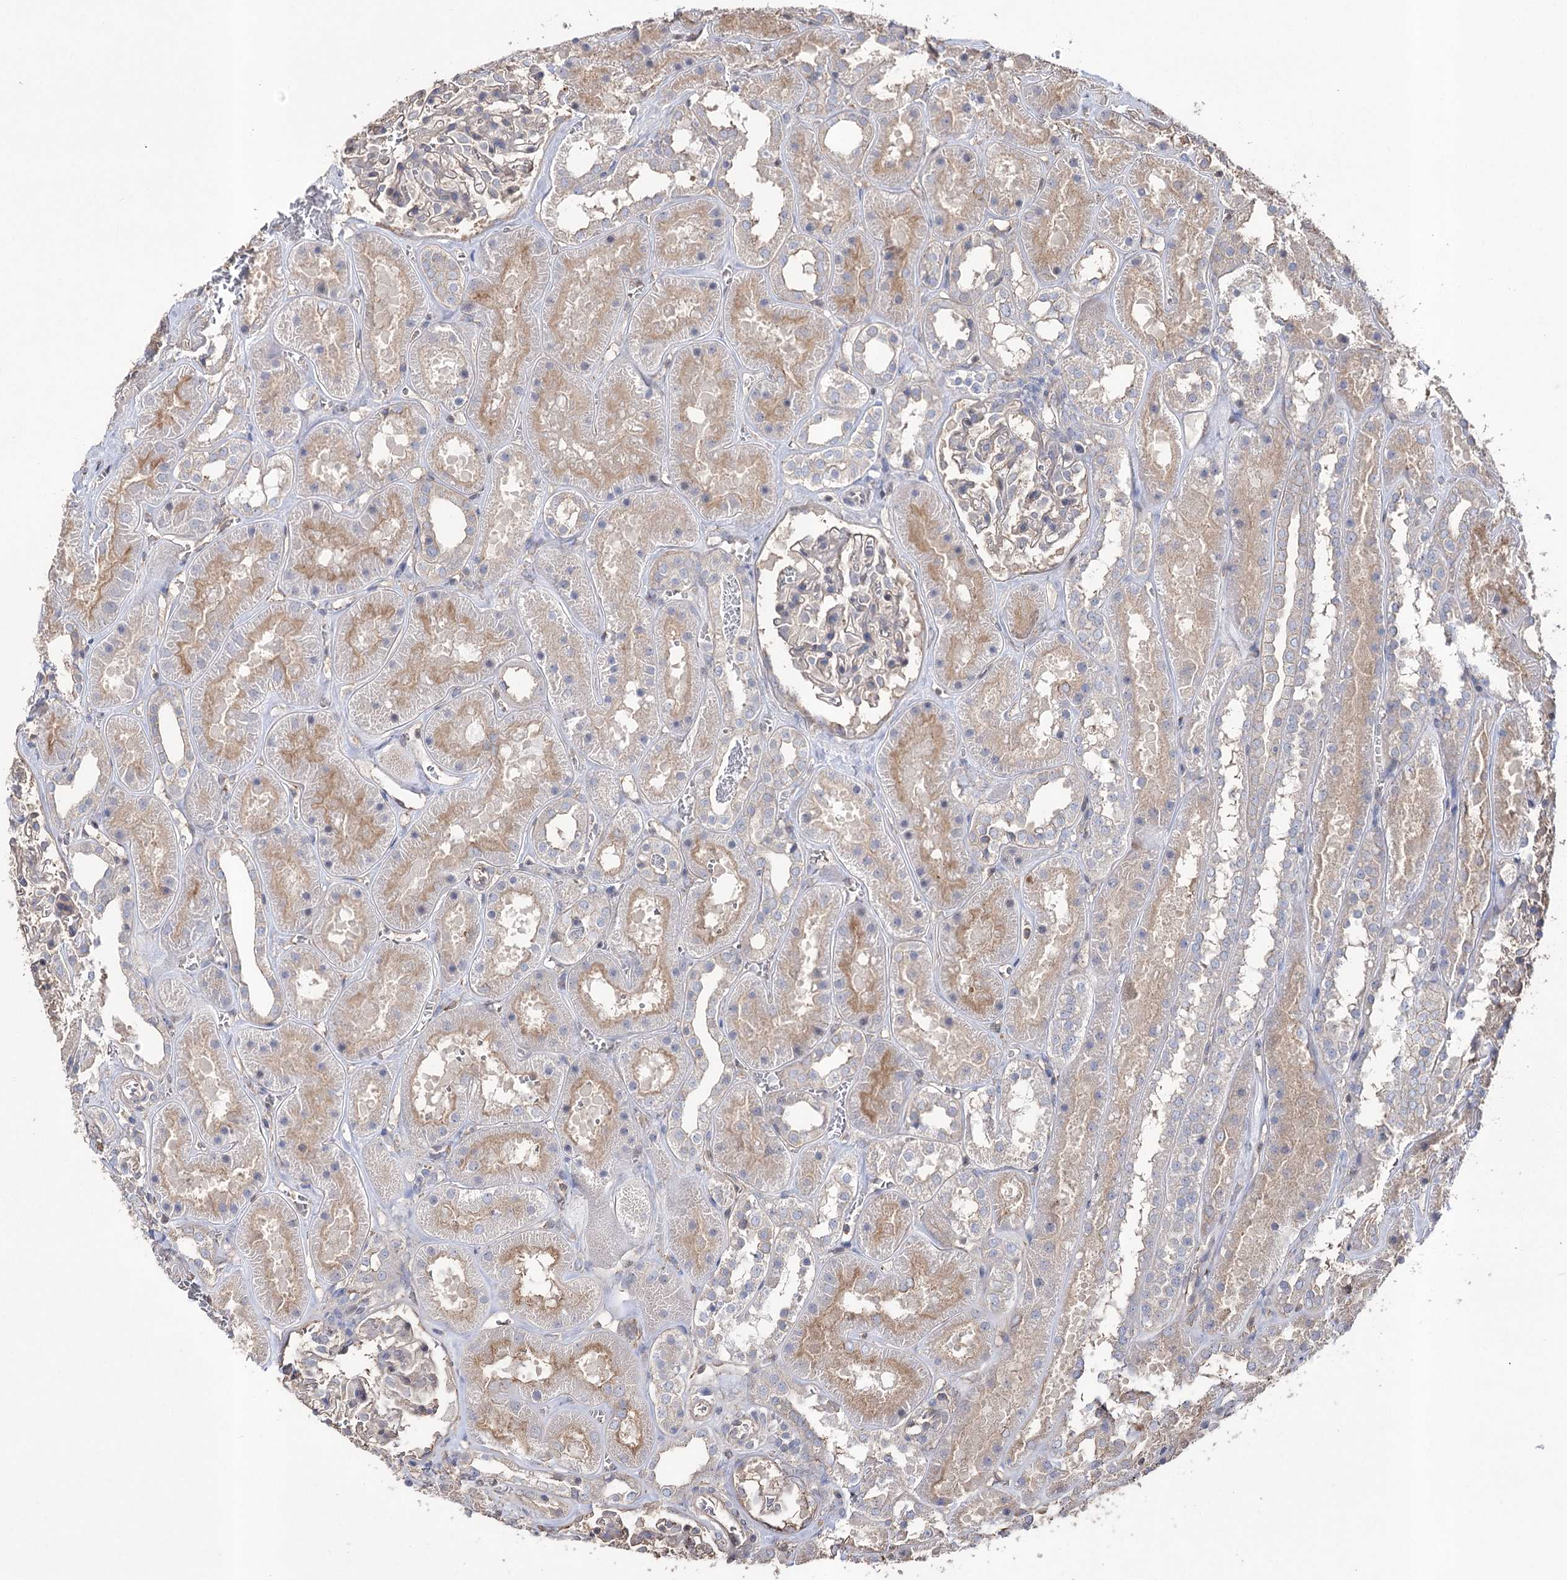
{"staining": {"intensity": "negative", "quantity": "none", "location": "none"}, "tissue": "kidney", "cell_type": "Cells in glomeruli", "image_type": "normal", "snomed": [{"axis": "morphology", "description": "Normal tissue, NOS"}, {"axis": "topography", "description": "Kidney"}], "caption": "DAB immunohistochemical staining of normal kidney exhibits no significant expression in cells in glomeruli.", "gene": "FAM13B", "patient": {"sex": "female", "age": 41}}